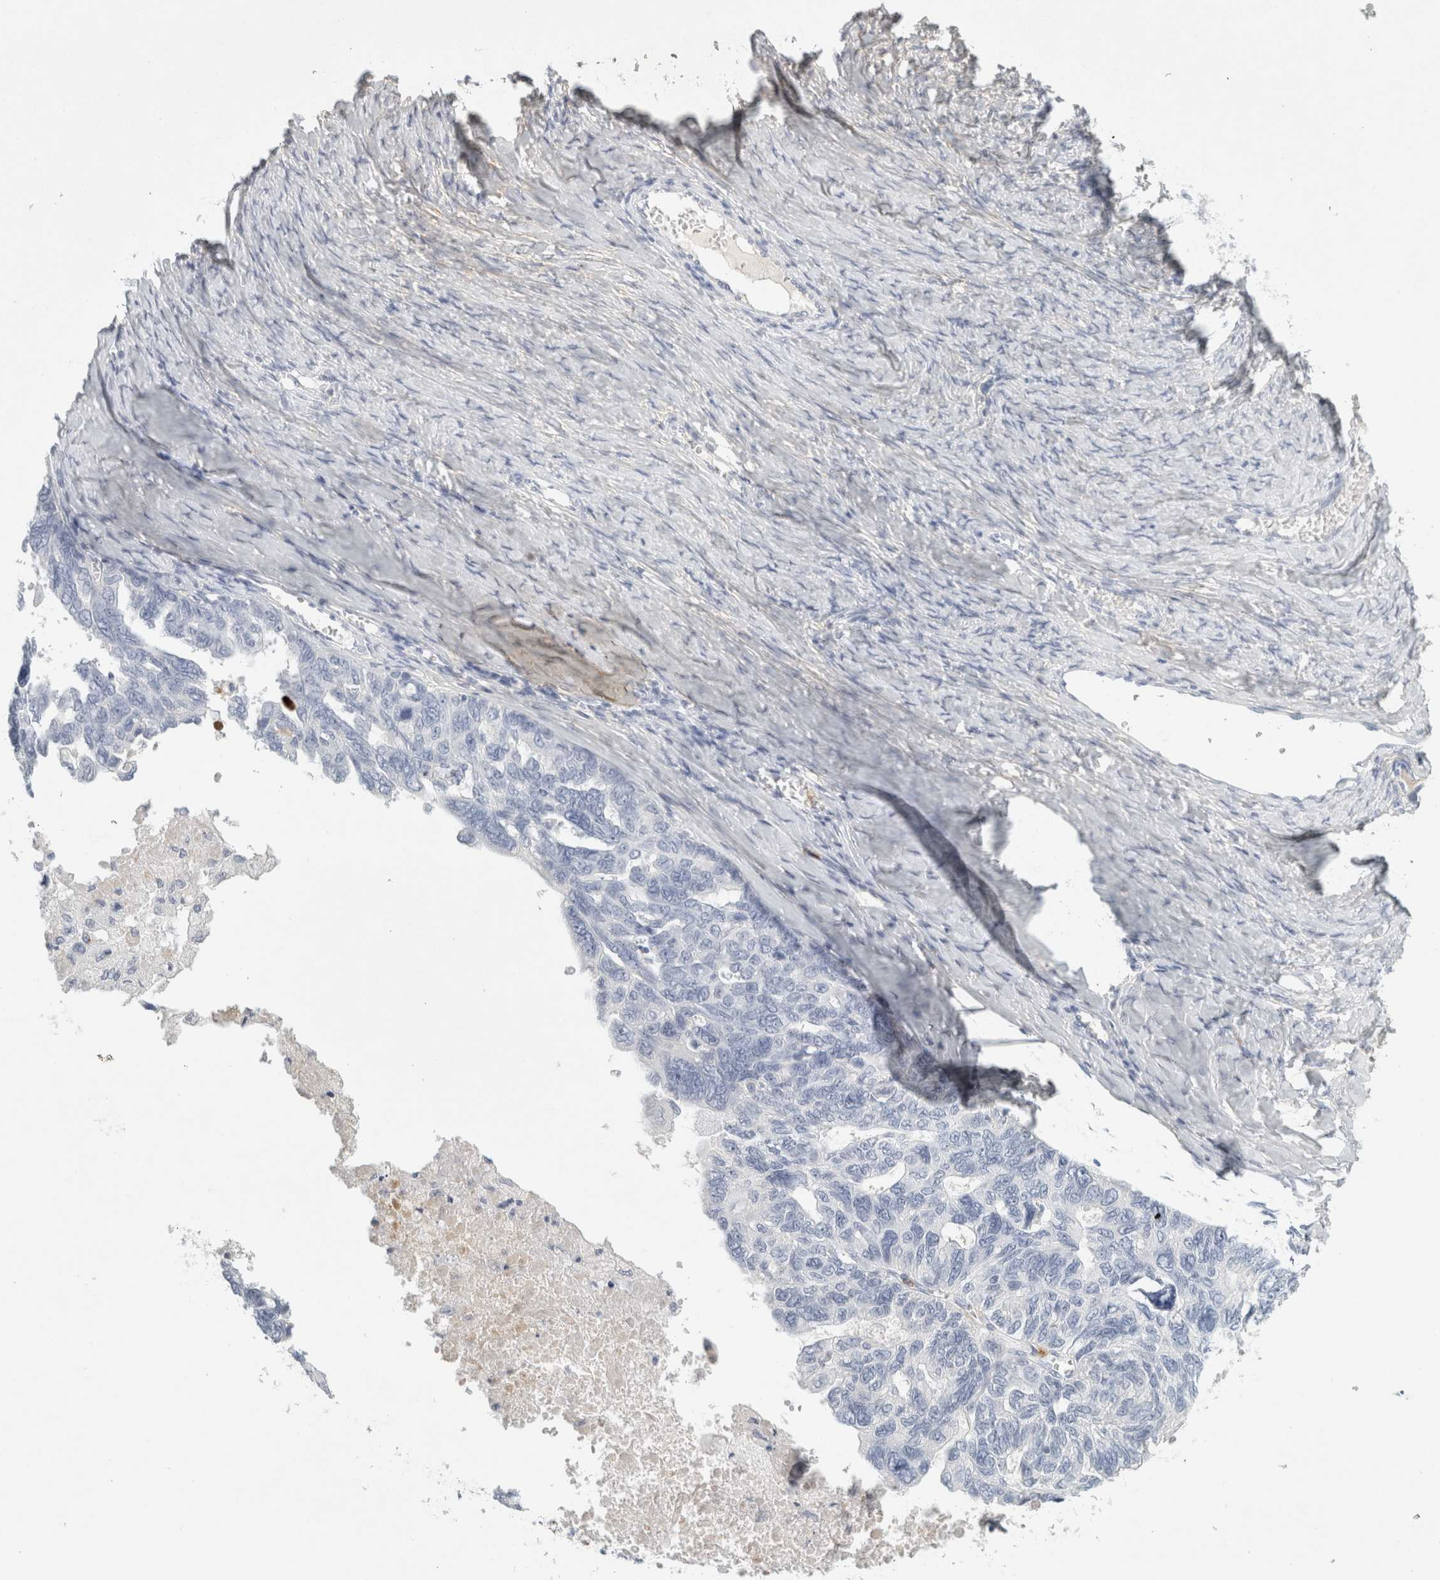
{"staining": {"intensity": "negative", "quantity": "none", "location": "none"}, "tissue": "ovarian cancer", "cell_type": "Tumor cells", "image_type": "cancer", "snomed": [{"axis": "morphology", "description": "Cystadenocarcinoma, serous, NOS"}, {"axis": "topography", "description": "Ovary"}], "caption": "The IHC image has no significant positivity in tumor cells of ovarian serous cystadenocarcinoma tissue.", "gene": "FGL2", "patient": {"sex": "female", "age": 79}}